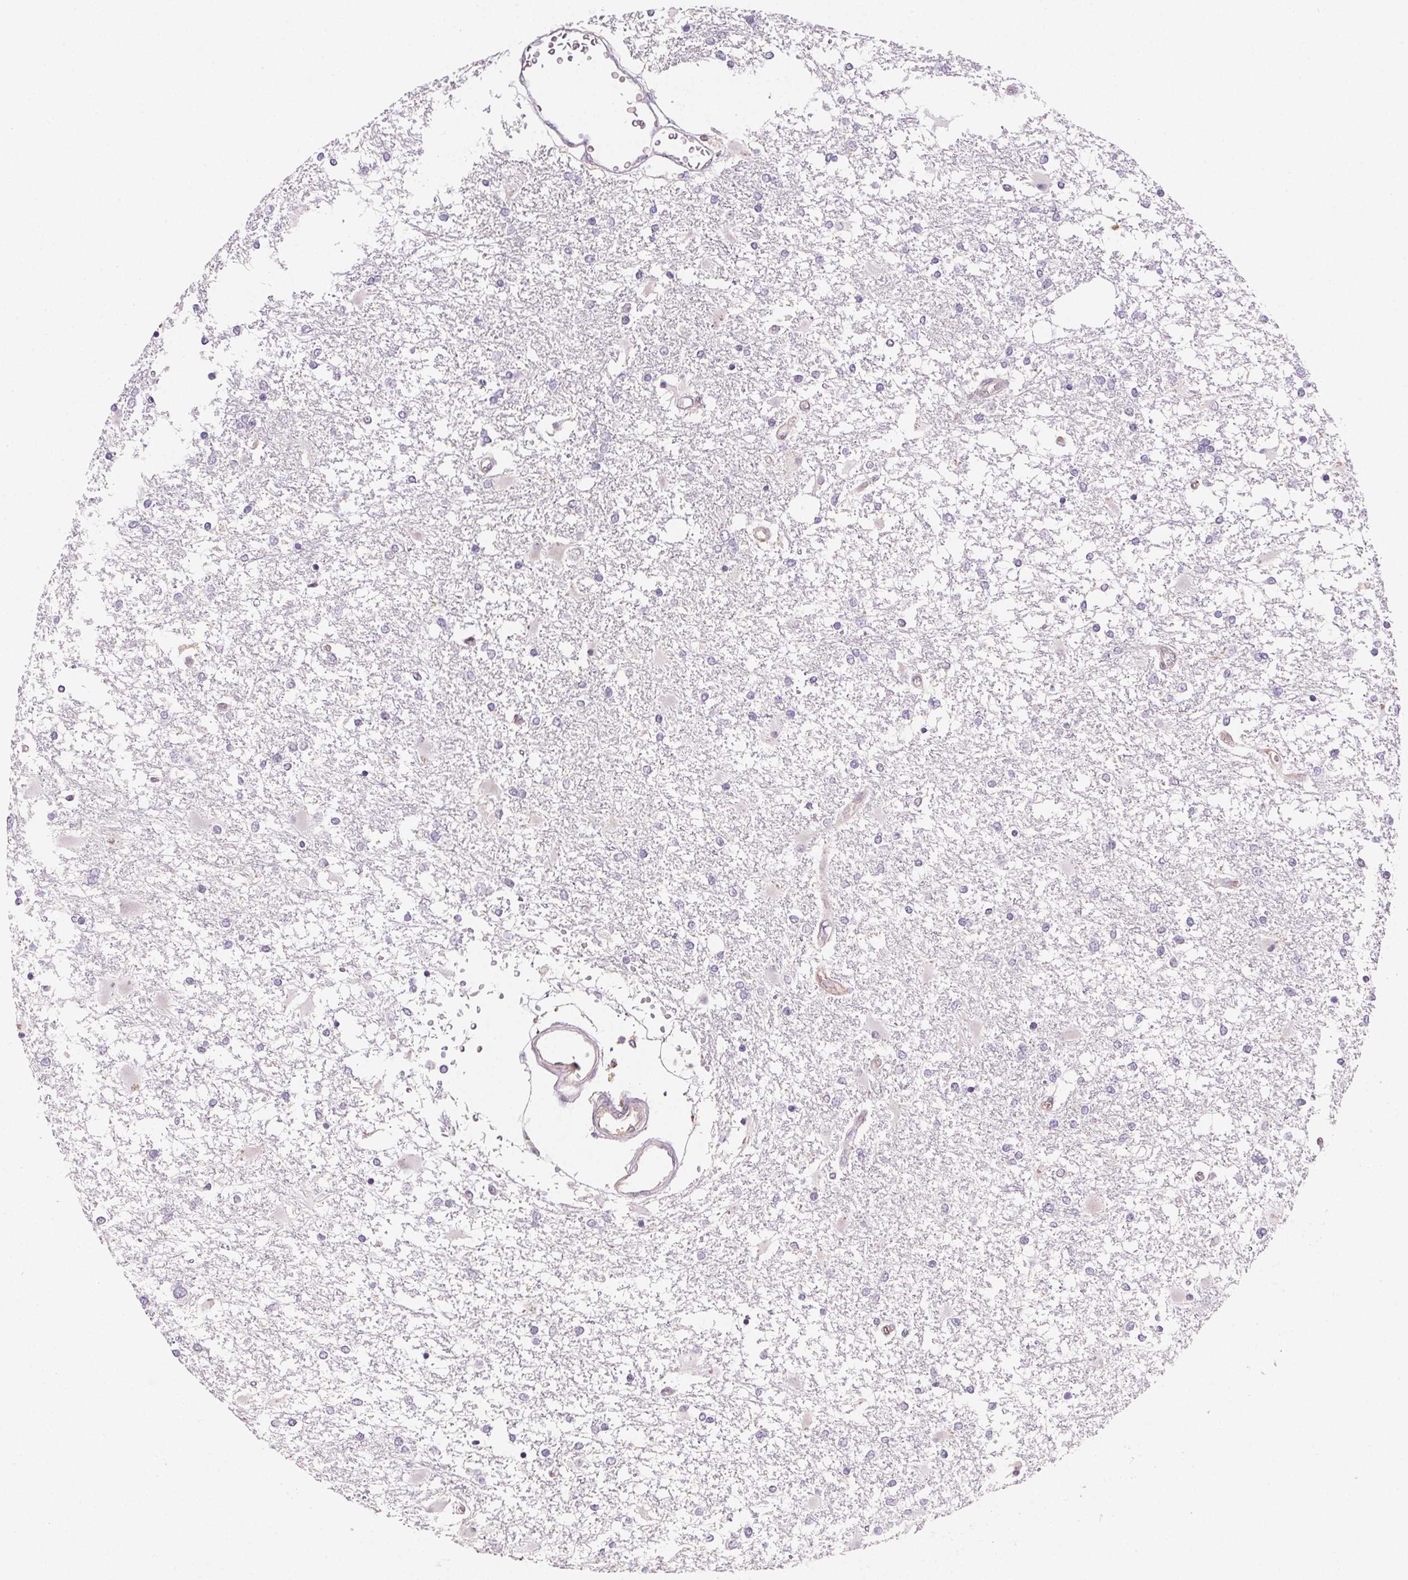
{"staining": {"intensity": "negative", "quantity": "none", "location": "none"}, "tissue": "glioma", "cell_type": "Tumor cells", "image_type": "cancer", "snomed": [{"axis": "morphology", "description": "Glioma, malignant, High grade"}, {"axis": "topography", "description": "Cerebral cortex"}], "caption": "High-grade glioma (malignant) was stained to show a protein in brown. There is no significant staining in tumor cells.", "gene": "GBP1", "patient": {"sex": "male", "age": 79}}